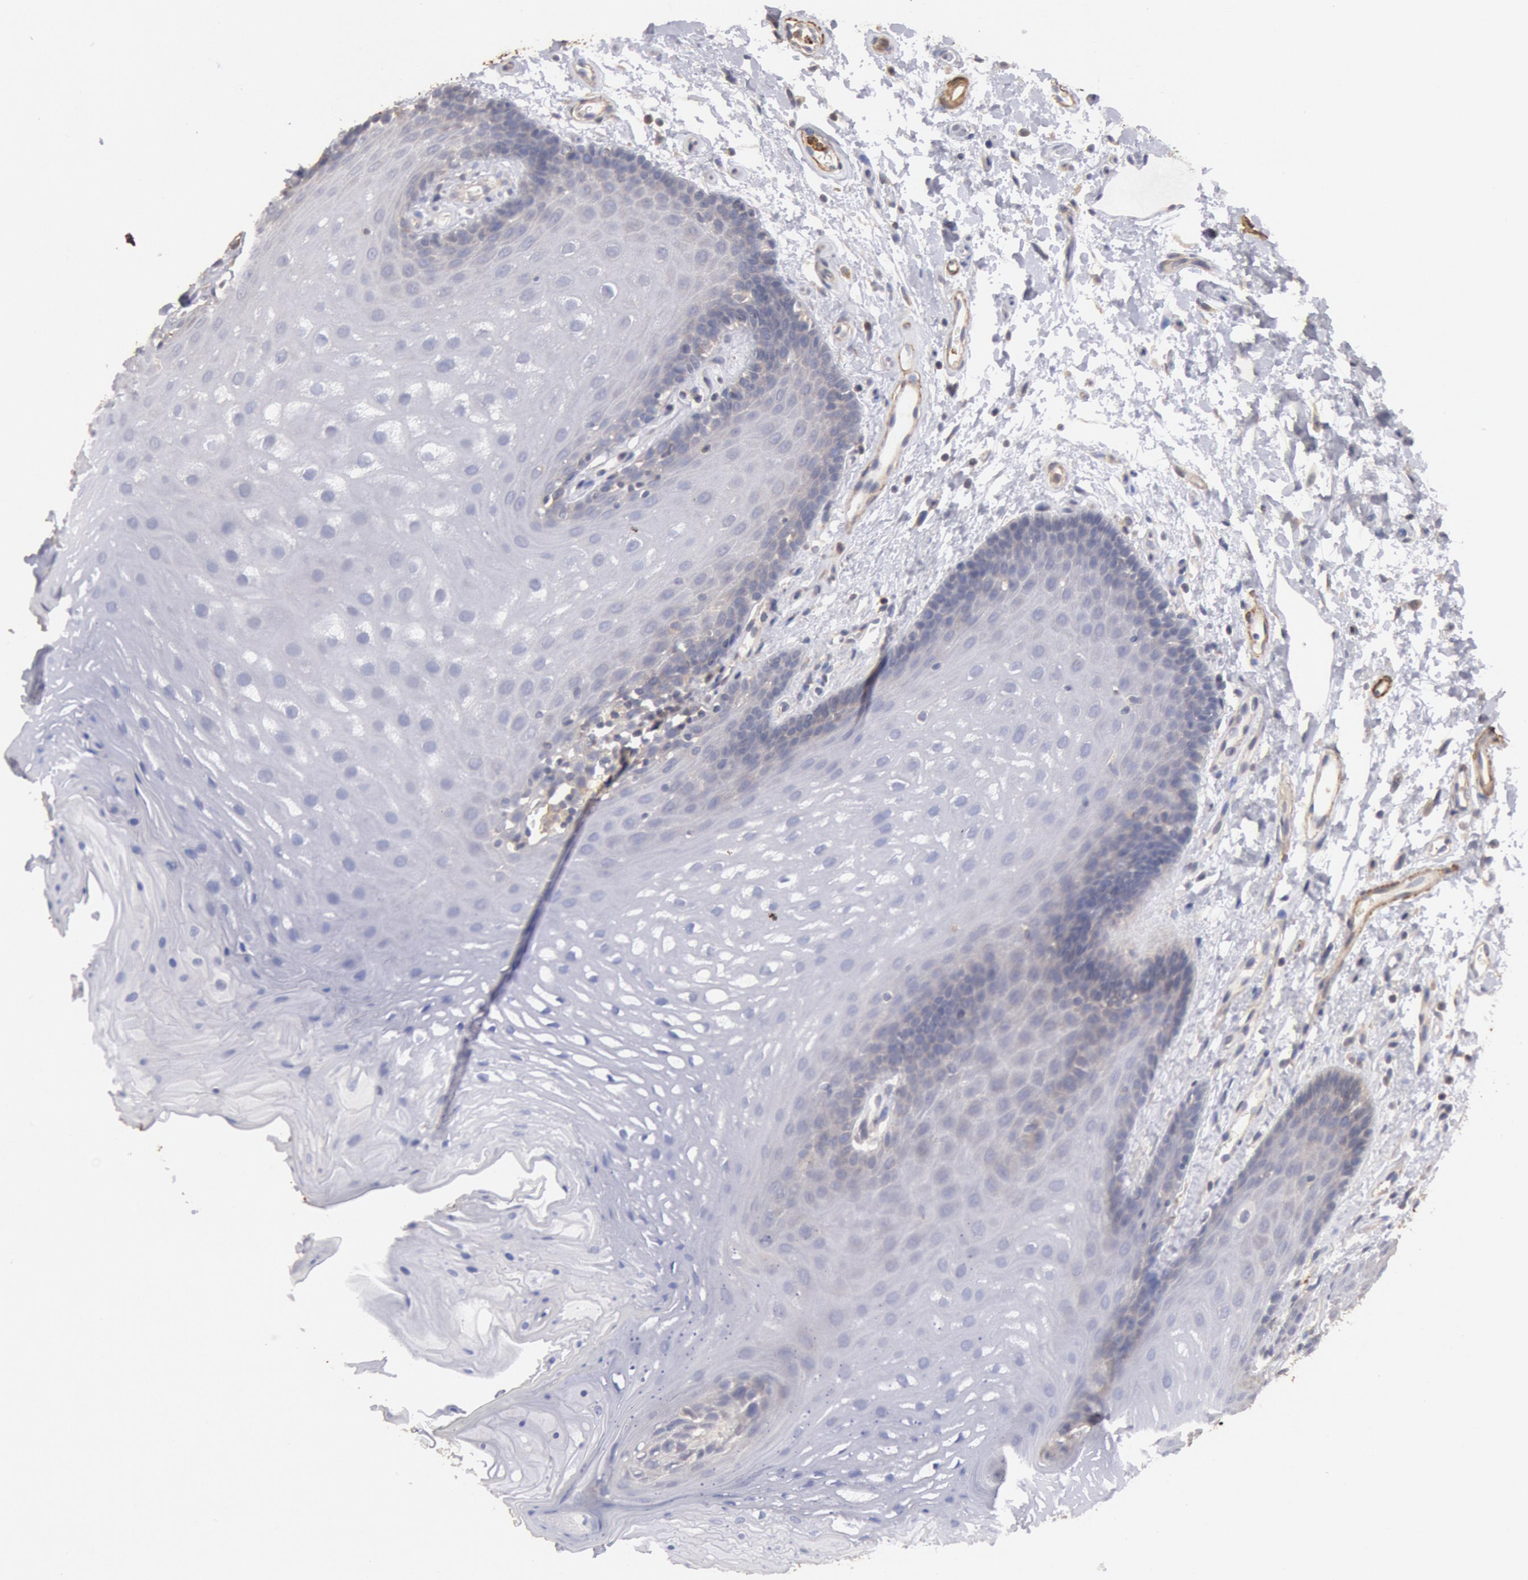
{"staining": {"intensity": "weak", "quantity": "<25%", "location": "cytoplasmic/membranous"}, "tissue": "oral mucosa", "cell_type": "Squamous epithelial cells", "image_type": "normal", "snomed": [{"axis": "morphology", "description": "Normal tissue, NOS"}, {"axis": "topography", "description": "Oral tissue"}], "caption": "The immunohistochemistry (IHC) histopathology image has no significant expression in squamous epithelial cells of oral mucosa.", "gene": "TMED8", "patient": {"sex": "male", "age": 62}}